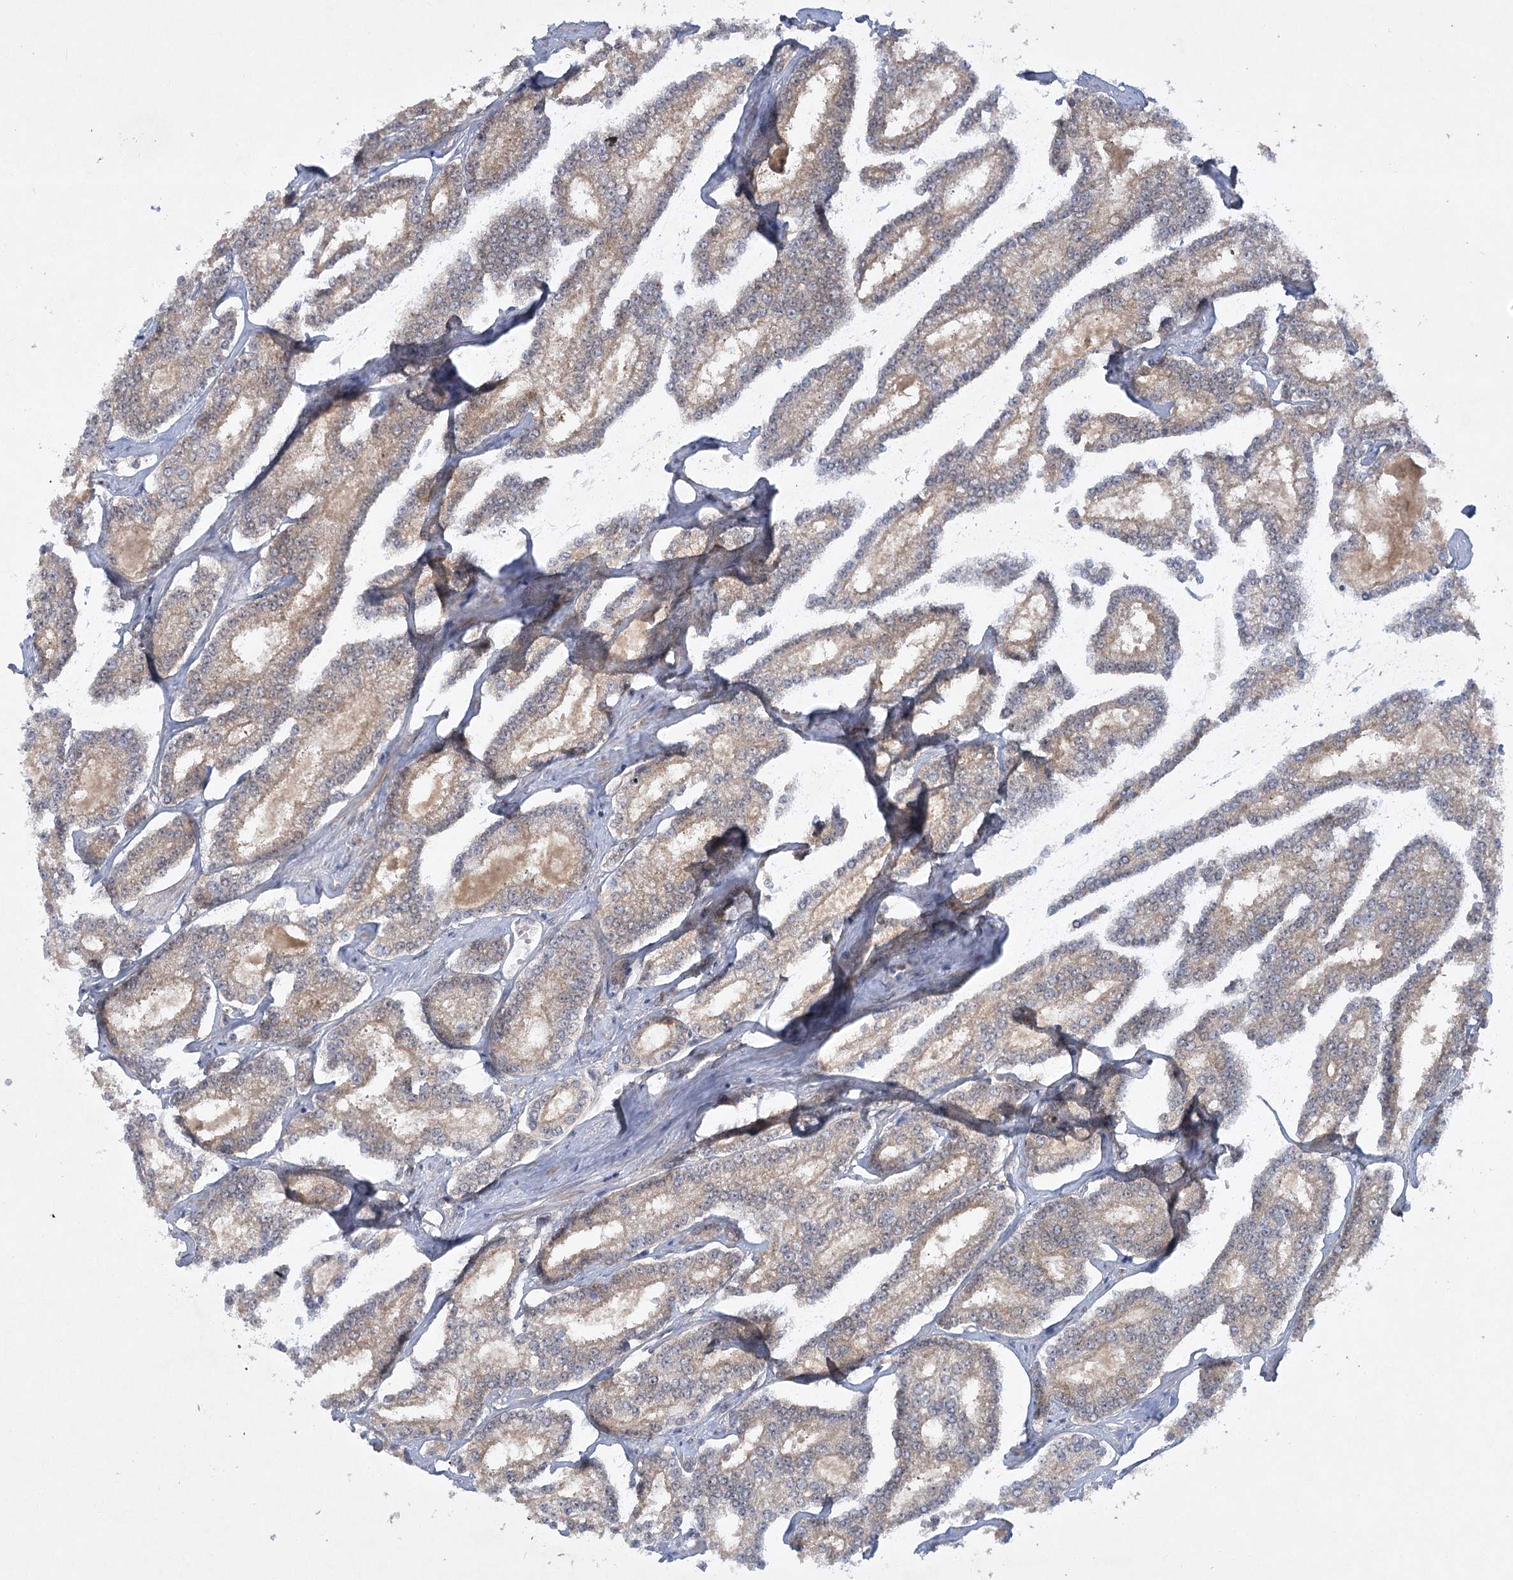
{"staining": {"intensity": "weak", "quantity": ">75%", "location": "cytoplasmic/membranous"}, "tissue": "prostate cancer", "cell_type": "Tumor cells", "image_type": "cancer", "snomed": [{"axis": "morphology", "description": "Normal tissue, NOS"}, {"axis": "morphology", "description": "Adenocarcinoma, High grade"}, {"axis": "topography", "description": "Prostate"}], "caption": "Protein staining shows weak cytoplasmic/membranous expression in approximately >75% of tumor cells in adenocarcinoma (high-grade) (prostate). (Brightfield microscopy of DAB IHC at high magnification).", "gene": "AAMDC", "patient": {"sex": "male", "age": 83}}